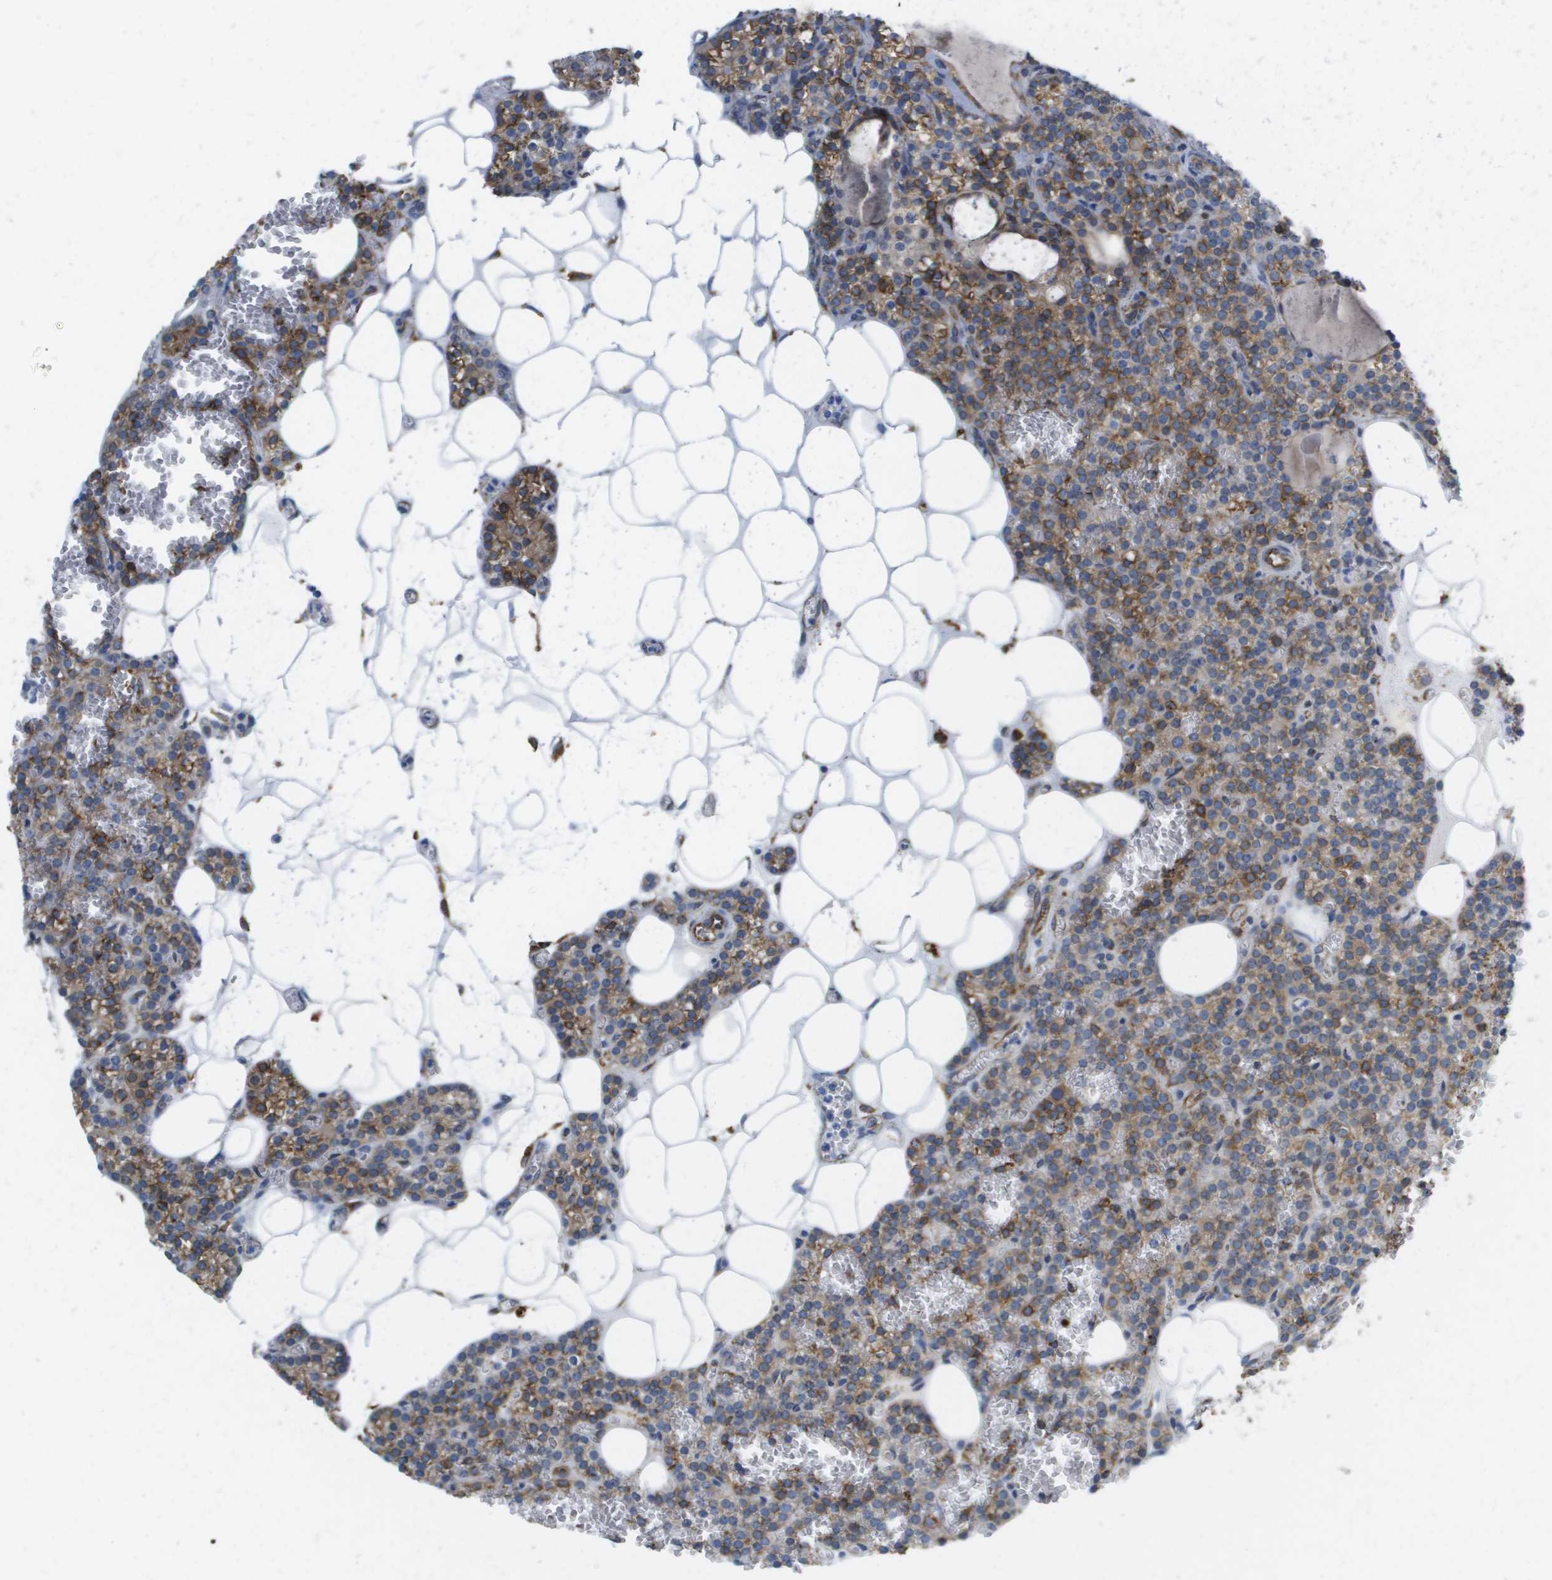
{"staining": {"intensity": "moderate", "quantity": ">75%", "location": "cytoplasmic/membranous"}, "tissue": "parathyroid gland", "cell_type": "Glandular cells", "image_type": "normal", "snomed": [{"axis": "morphology", "description": "Normal tissue, NOS"}, {"axis": "morphology", "description": "Adenoma, NOS"}, {"axis": "topography", "description": "Parathyroid gland"}], "caption": "IHC micrograph of normal parathyroid gland stained for a protein (brown), which demonstrates medium levels of moderate cytoplasmic/membranous staining in approximately >75% of glandular cells.", "gene": "ST3GAL2", "patient": {"sex": "female", "age": 58}}